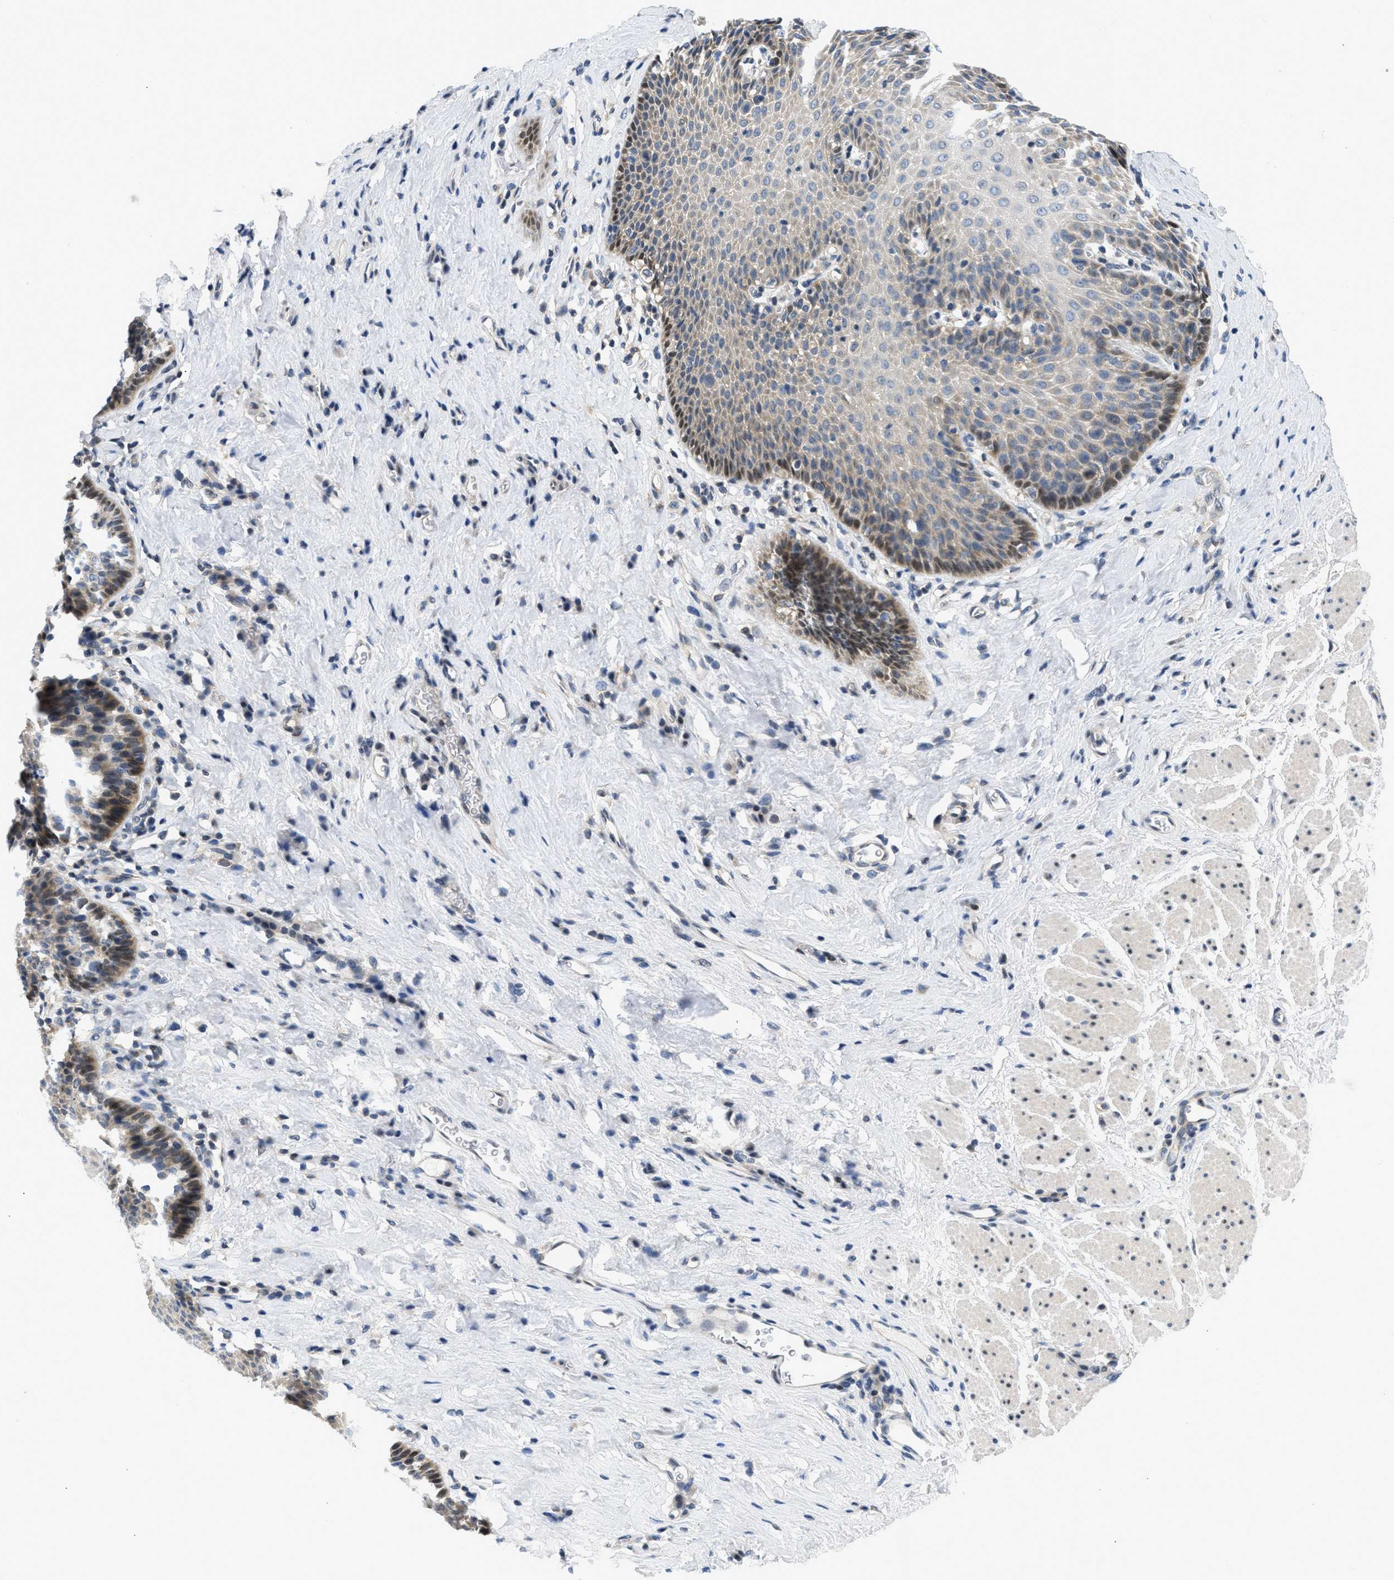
{"staining": {"intensity": "moderate", "quantity": "<25%", "location": "cytoplasmic/membranous,nuclear"}, "tissue": "esophagus", "cell_type": "Squamous epithelial cells", "image_type": "normal", "snomed": [{"axis": "morphology", "description": "Normal tissue, NOS"}, {"axis": "topography", "description": "Esophagus"}], "caption": "Esophagus was stained to show a protein in brown. There is low levels of moderate cytoplasmic/membranous,nuclear staining in approximately <25% of squamous epithelial cells.", "gene": "OLIG3", "patient": {"sex": "female", "age": 61}}